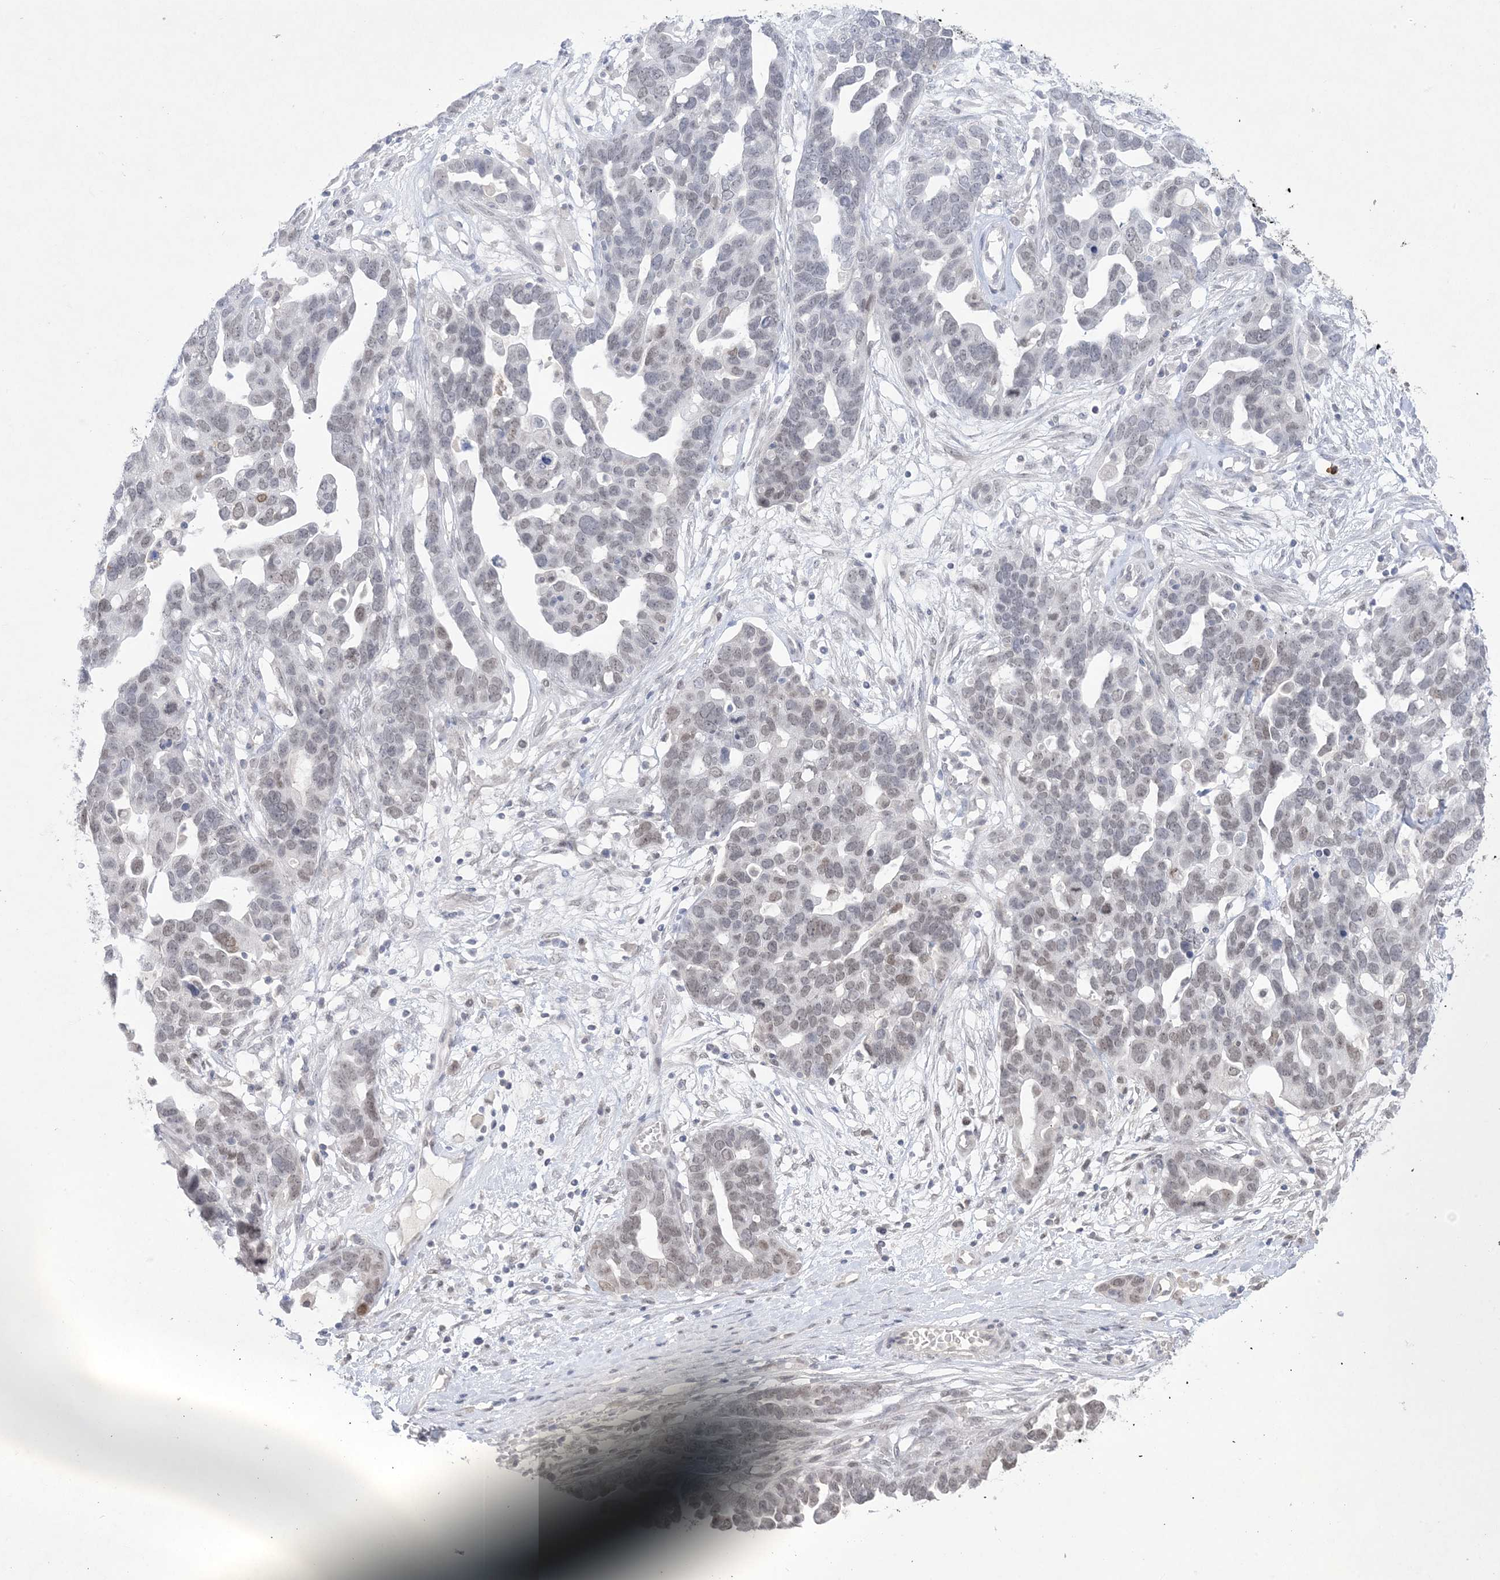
{"staining": {"intensity": "weak", "quantity": "25%-75%", "location": "nuclear"}, "tissue": "ovarian cancer", "cell_type": "Tumor cells", "image_type": "cancer", "snomed": [{"axis": "morphology", "description": "Cystadenocarcinoma, serous, NOS"}, {"axis": "topography", "description": "Ovary"}], "caption": "IHC image of neoplastic tissue: human ovarian cancer (serous cystadenocarcinoma) stained using IHC displays low levels of weak protein expression localized specifically in the nuclear of tumor cells, appearing as a nuclear brown color.", "gene": "HOMEZ", "patient": {"sex": "female", "age": 54}}